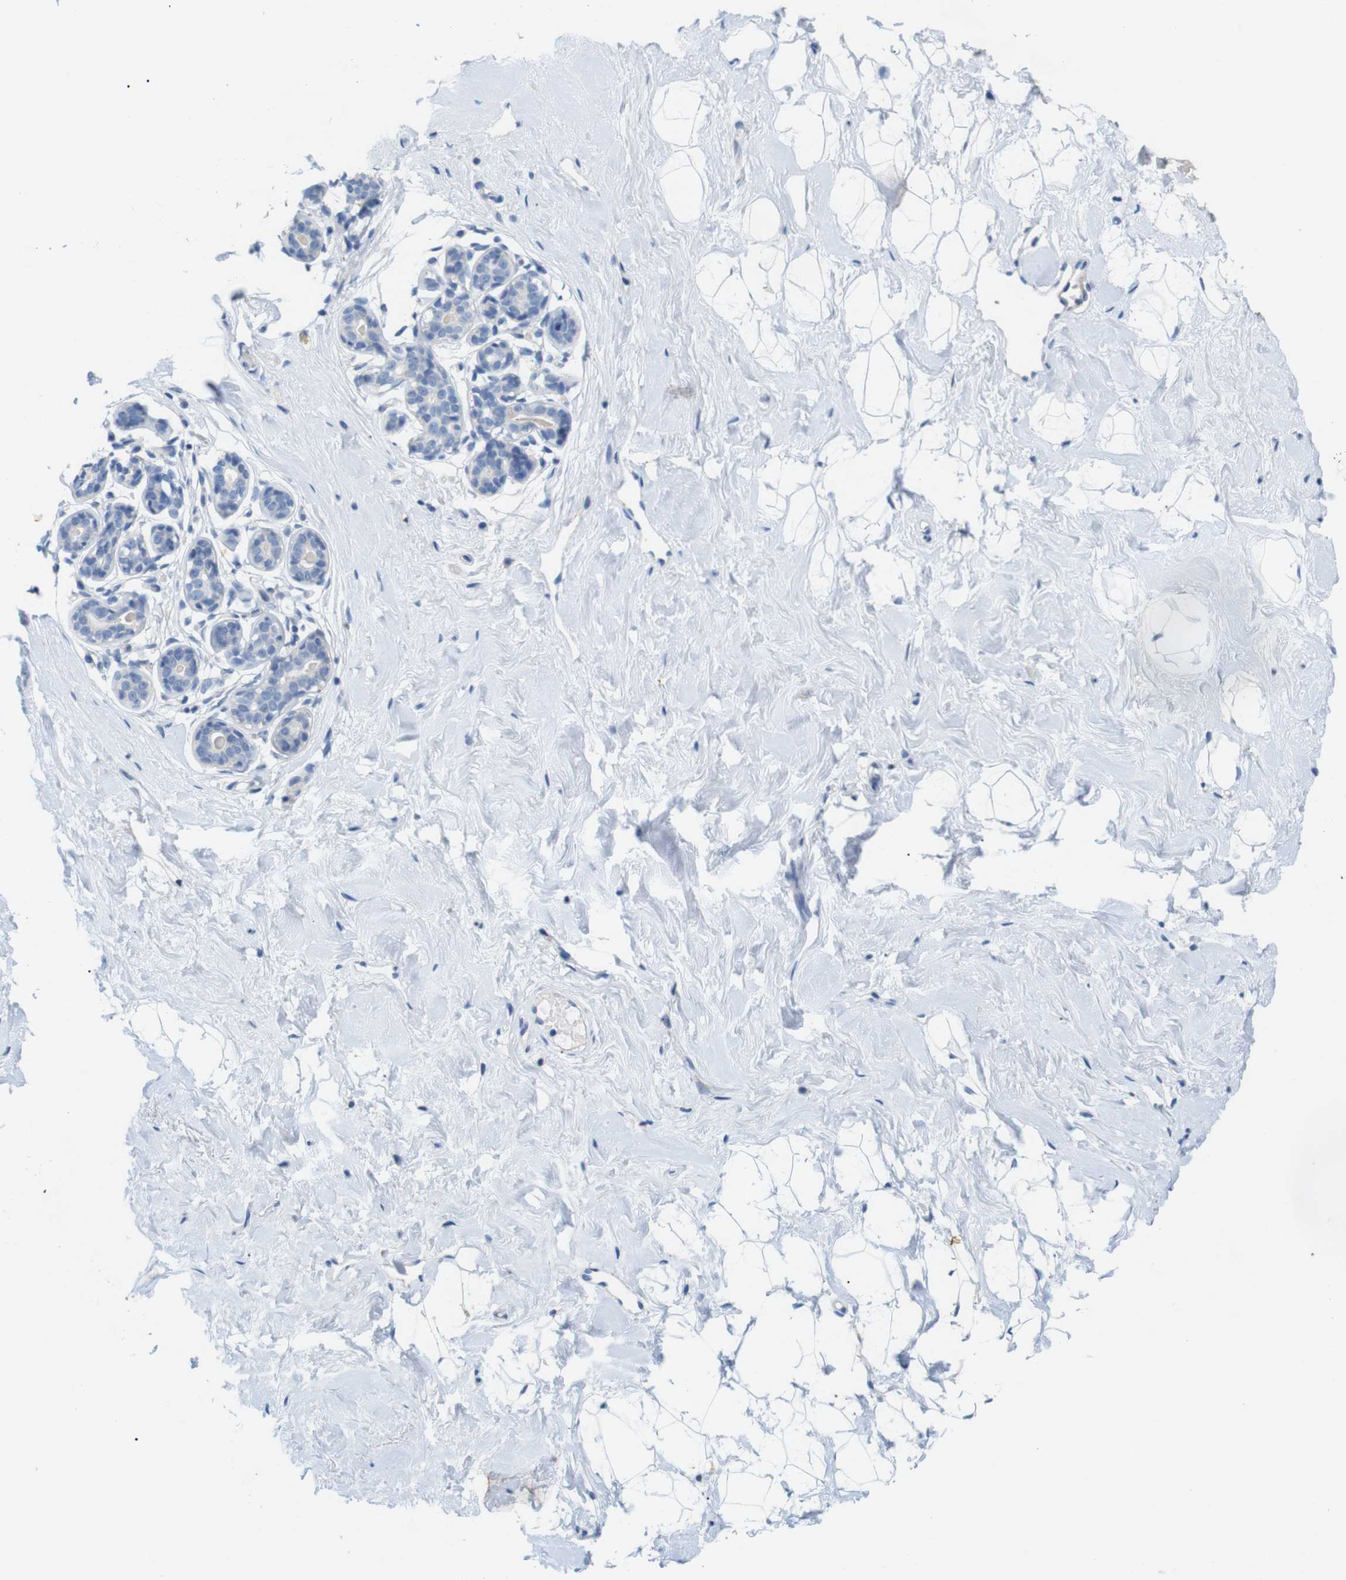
{"staining": {"intensity": "negative", "quantity": "none", "location": "none"}, "tissue": "breast", "cell_type": "Adipocytes", "image_type": "normal", "snomed": [{"axis": "morphology", "description": "Normal tissue, NOS"}, {"axis": "topography", "description": "Breast"}], "caption": "High magnification brightfield microscopy of unremarkable breast stained with DAB (3,3'-diaminobenzidine) (brown) and counterstained with hematoxylin (blue): adipocytes show no significant expression. (DAB (3,3'-diaminobenzidine) immunohistochemistry visualized using brightfield microscopy, high magnification).", "gene": "ITGA5", "patient": {"sex": "female", "age": 23}}